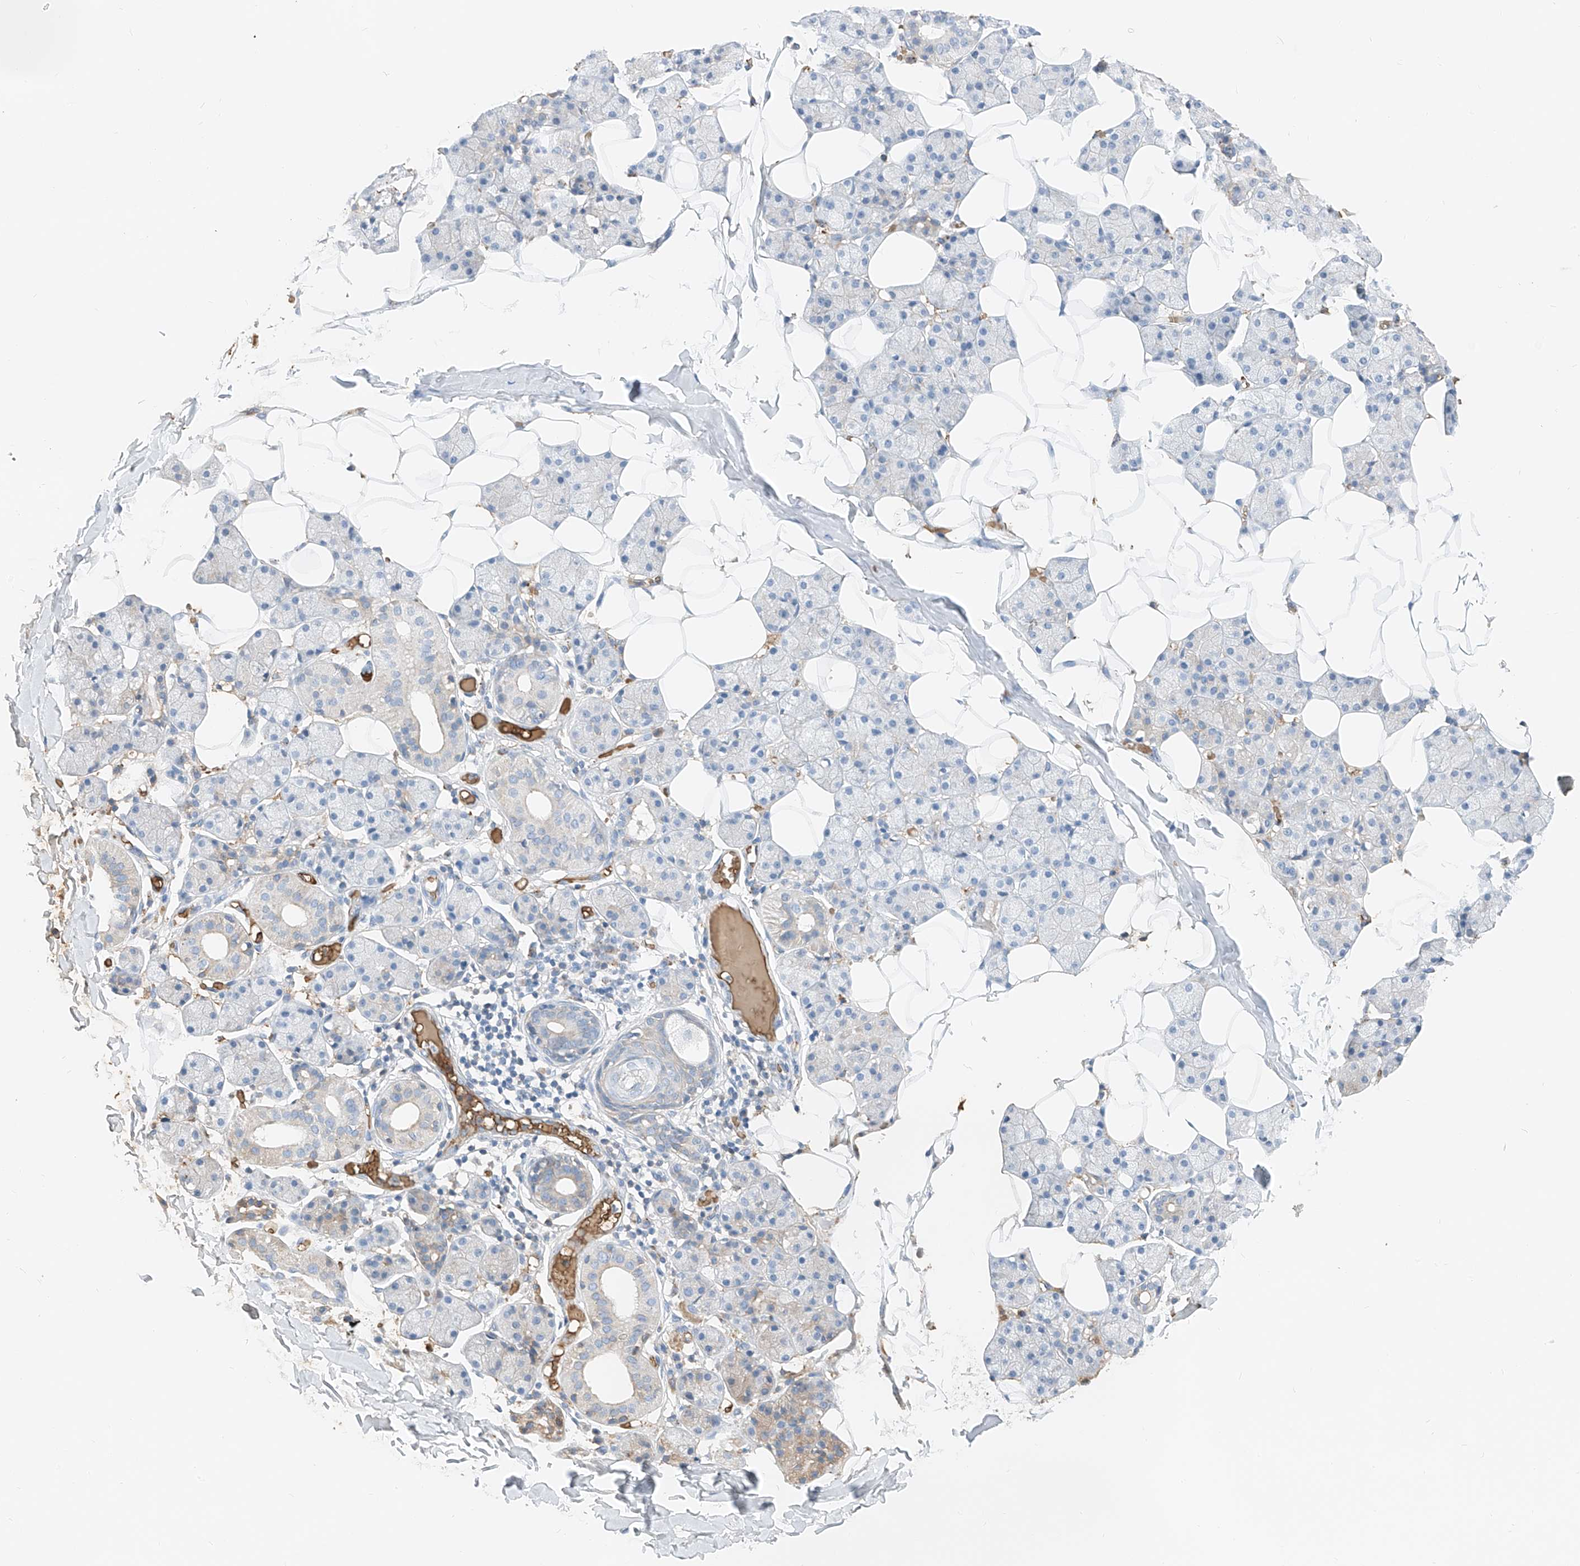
{"staining": {"intensity": "weak", "quantity": "<25%", "location": "cytoplasmic/membranous"}, "tissue": "salivary gland", "cell_type": "Glandular cells", "image_type": "normal", "snomed": [{"axis": "morphology", "description": "Normal tissue, NOS"}, {"axis": "topography", "description": "Salivary gland"}], "caption": "DAB (3,3'-diaminobenzidine) immunohistochemical staining of unremarkable human salivary gland demonstrates no significant expression in glandular cells.", "gene": "PRSS23", "patient": {"sex": "female", "age": 33}}